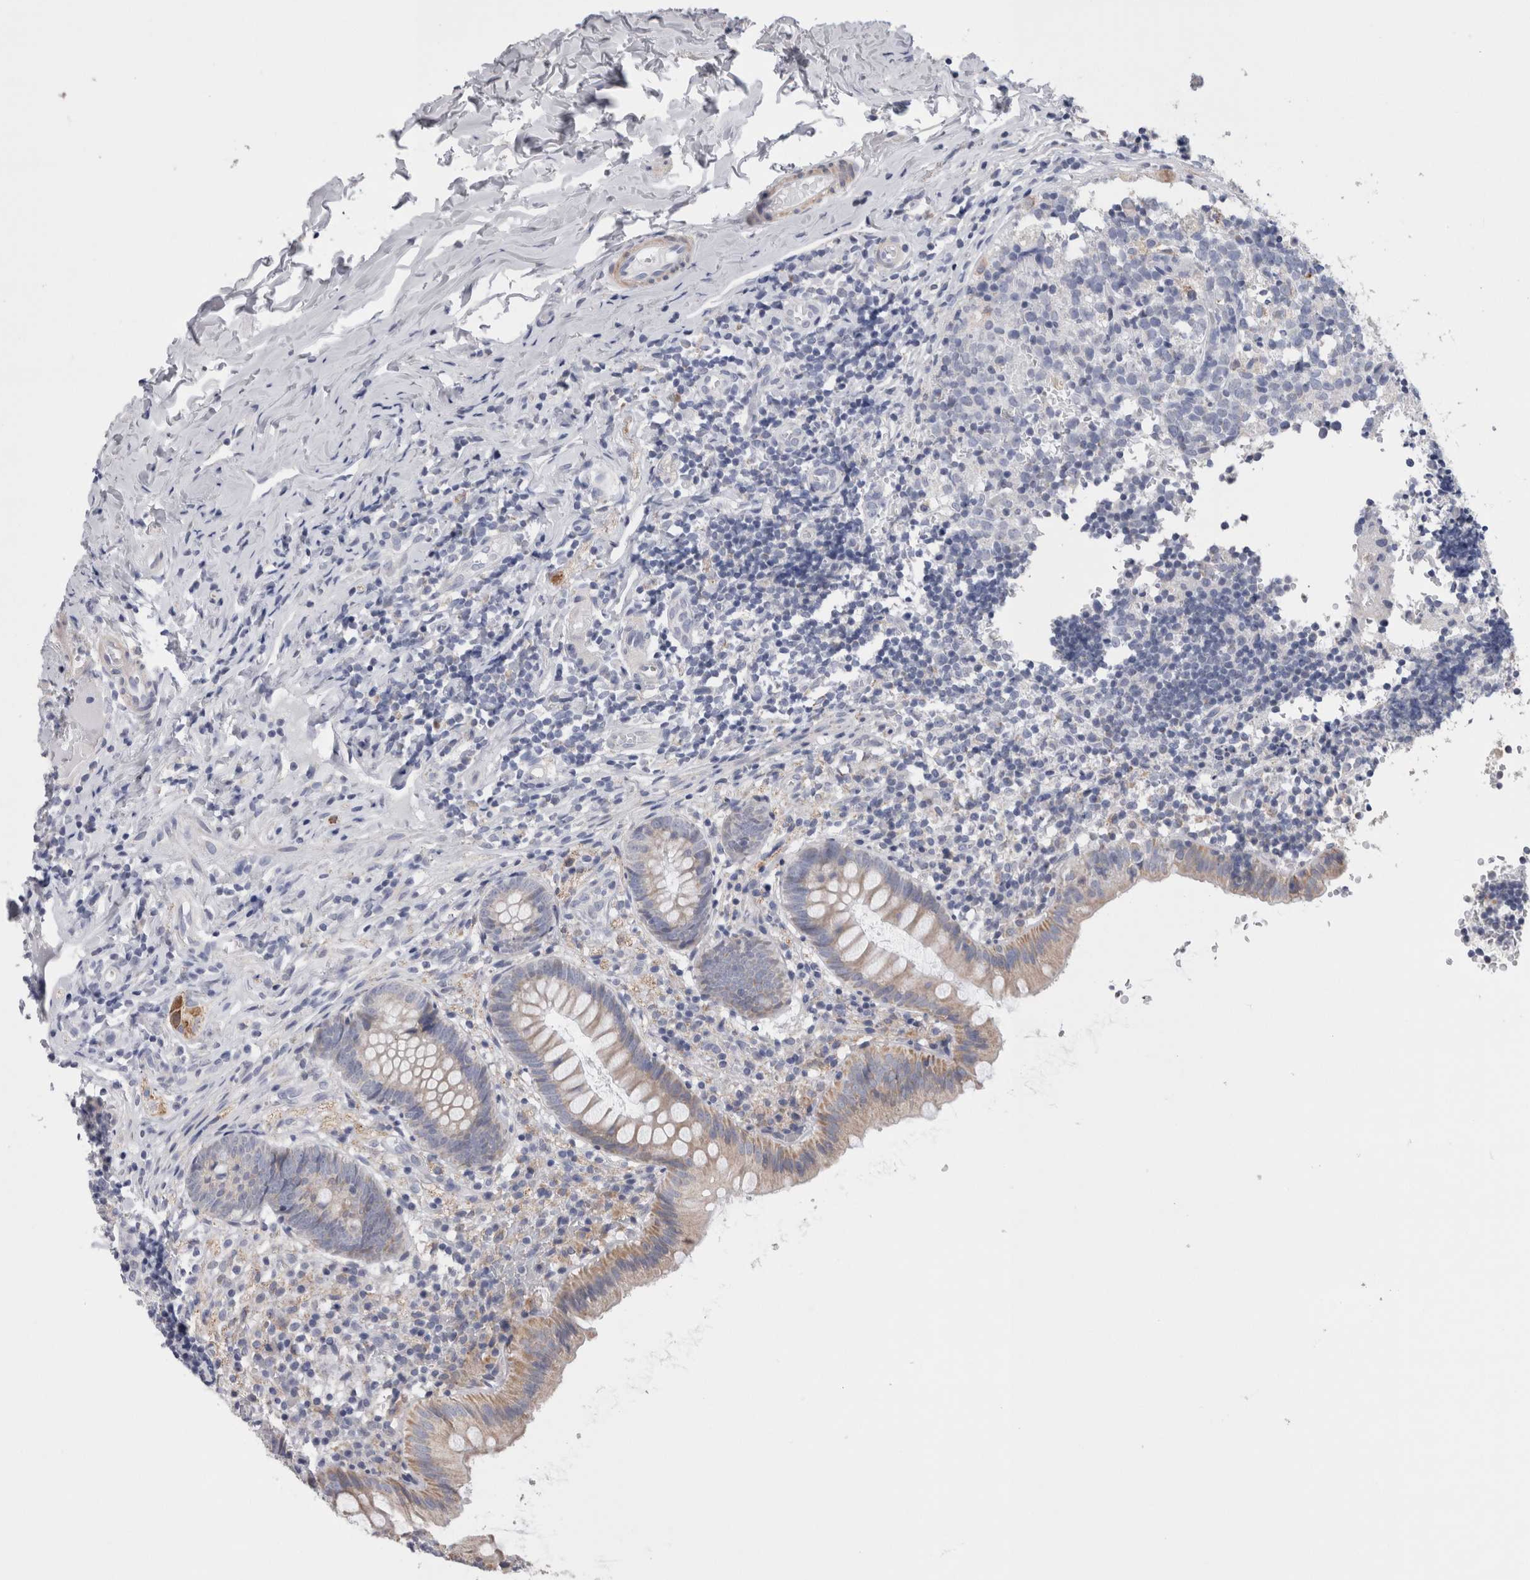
{"staining": {"intensity": "weak", "quantity": "25%-75%", "location": "cytoplasmic/membranous"}, "tissue": "appendix", "cell_type": "Glandular cells", "image_type": "normal", "snomed": [{"axis": "morphology", "description": "Normal tissue, NOS"}, {"axis": "topography", "description": "Appendix"}], "caption": "Approximately 25%-75% of glandular cells in normal appendix exhibit weak cytoplasmic/membranous protein positivity as visualized by brown immunohistochemical staining.", "gene": "GDAP1", "patient": {"sex": "male", "age": 8}}